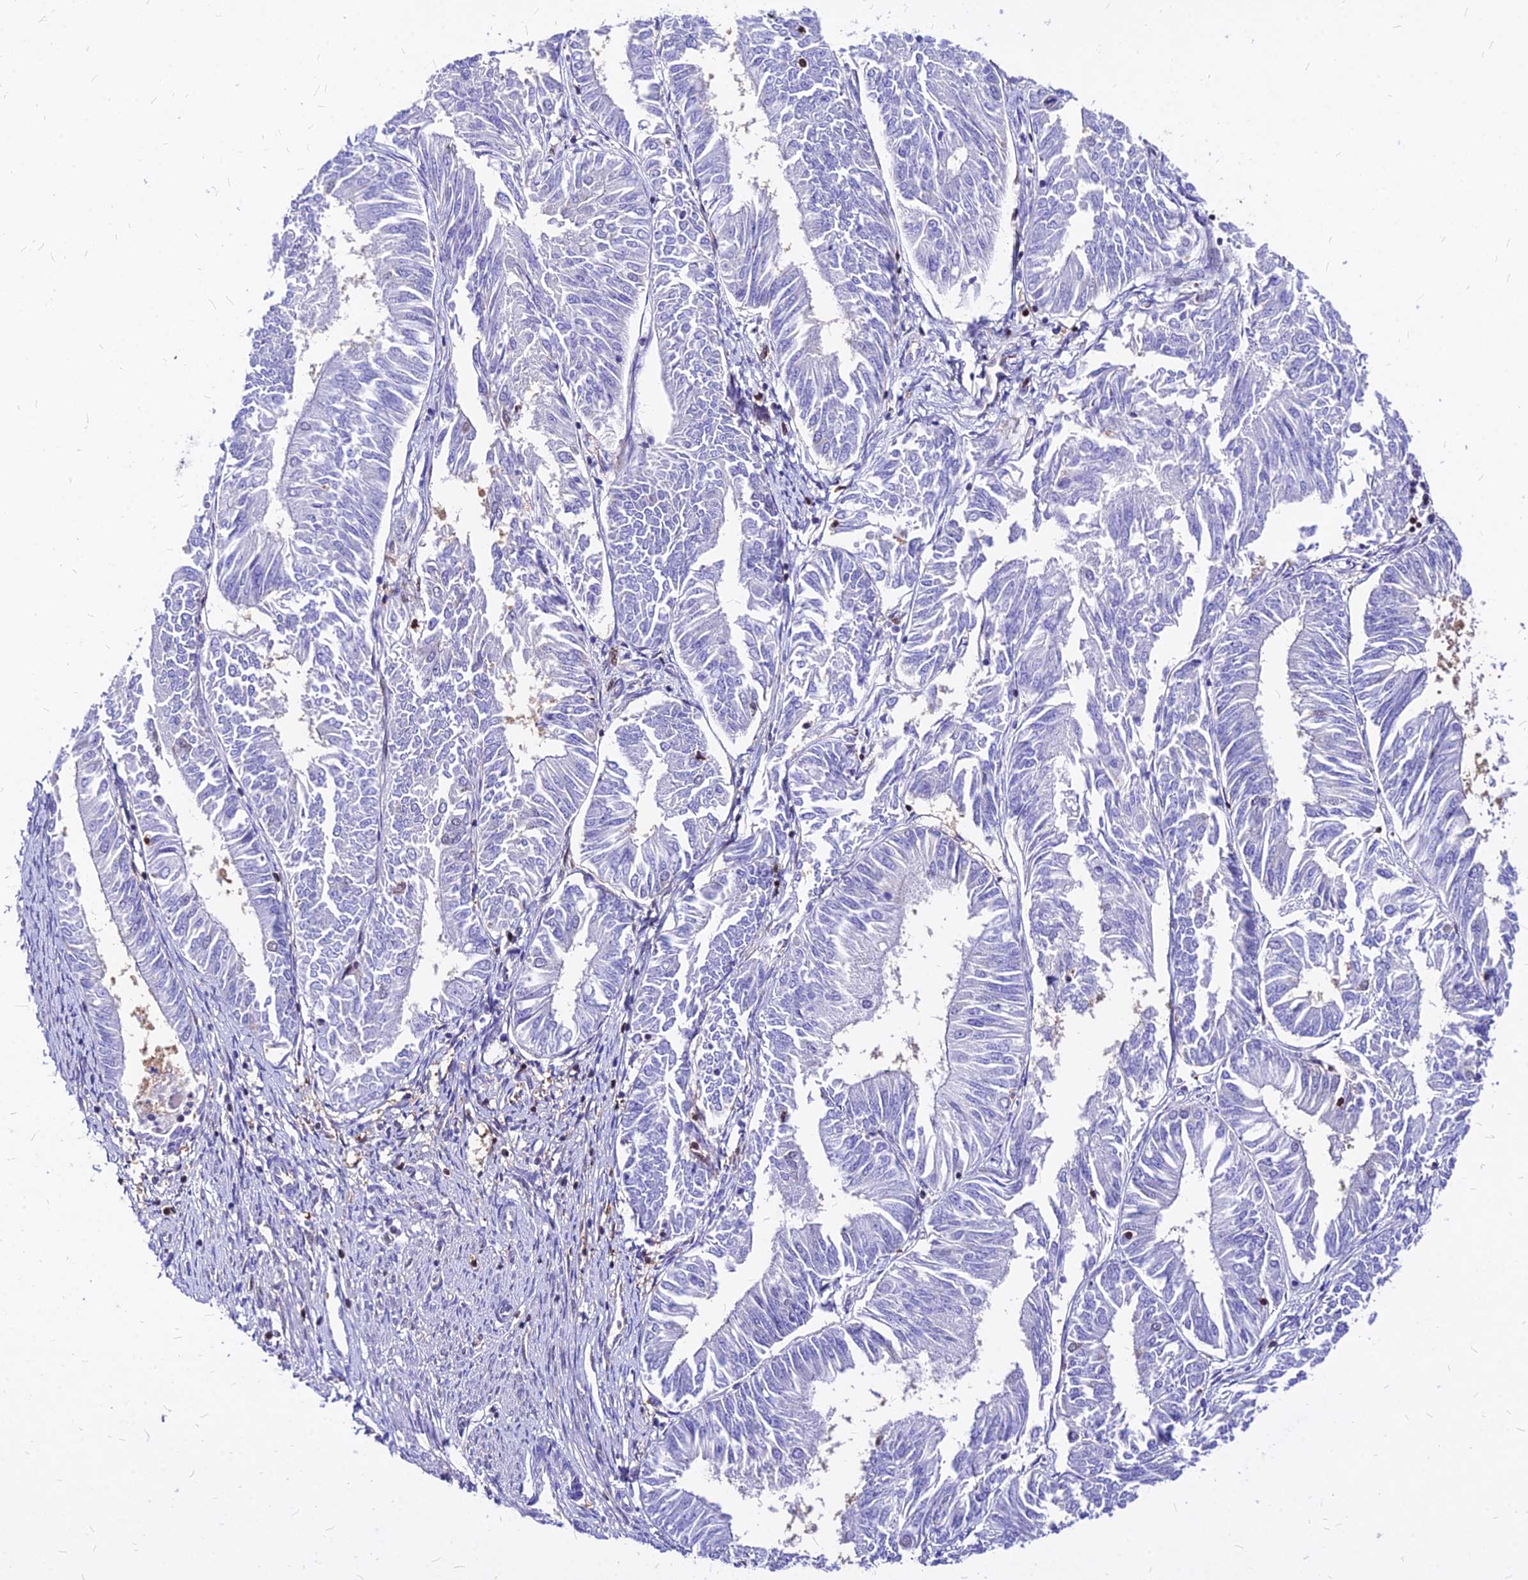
{"staining": {"intensity": "negative", "quantity": "none", "location": "none"}, "tissue": "endometrial cancer", "cell_type": "Tumor cells", "image_type": "cancer", "snomed": [{"axis": "morphology", "description": "Adenocarcinoma, NOS"}, {"axis": "topography", "description": "Endometrium"}], "caption": "A high-resolution micrograph shows immunohistochemistry (IHC) staining of endometrial cancer (adenocarcinoma), which shows no significant positivity in tumor cells.", "gene": "PAXX", "patient": {"sex": "female", "age": 58}}